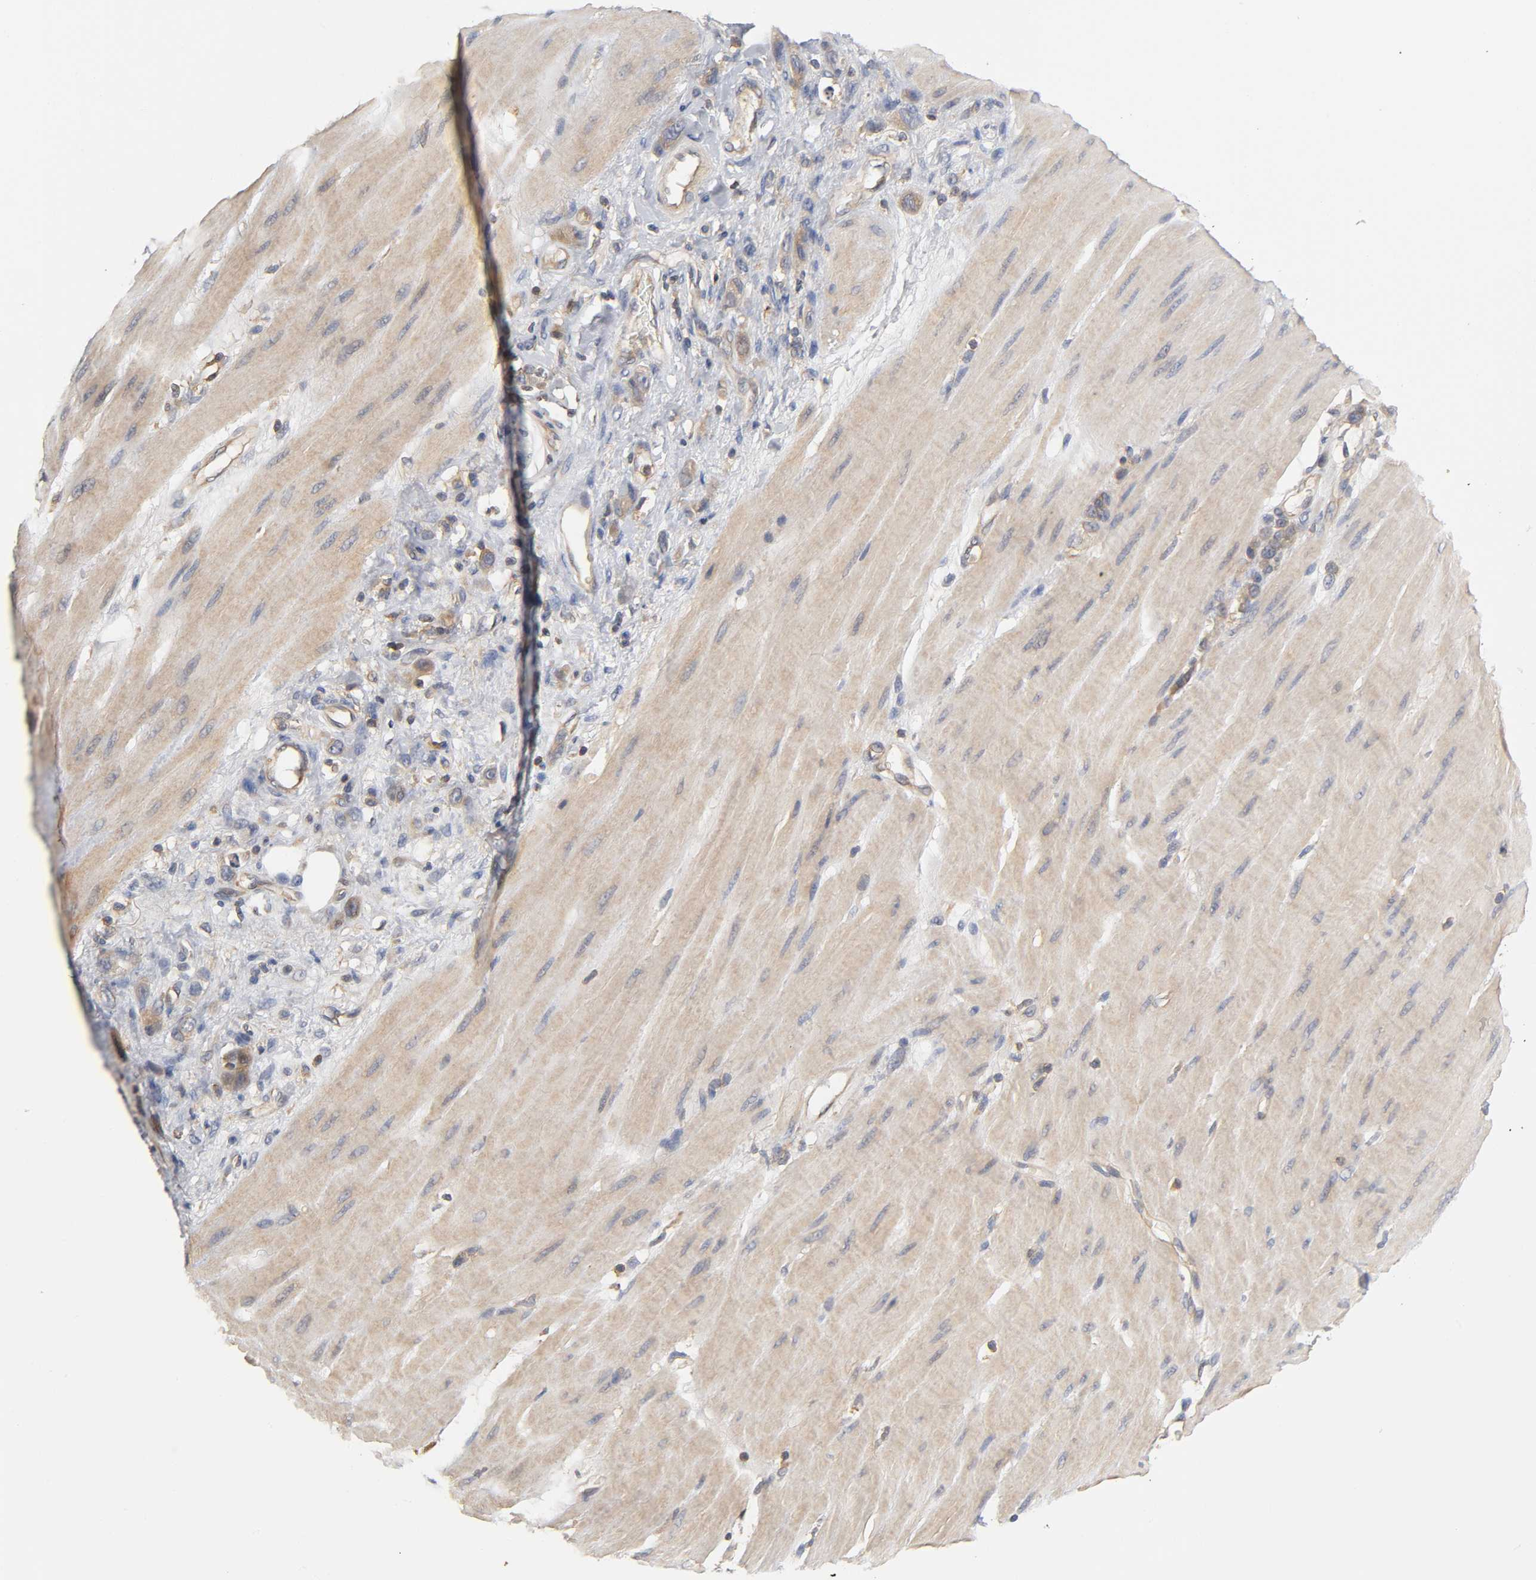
{"staining": {"intensity": "moderate", "quantity": ">75%", "location": "cytoplasmic/membranous"}, "tissue": "stomach cancer", "cell_type": "Tumor cells", "image_type": "cancer", "snomed": [{"axis": "morphology", "description": "Adenocarcinoma, NOS"}, {"axis": "topography", "description": "Stomach"}], "caption": "This micrograph exhibits immunohistochemistry (IHC) staining of adenocarcinoma (stomach), with medium moderate cytoplasmic/membranous staining in approximately >75% of tumor cells.", "gene": "ACTR2", "patient": {"sex": "male", "age": 82}}